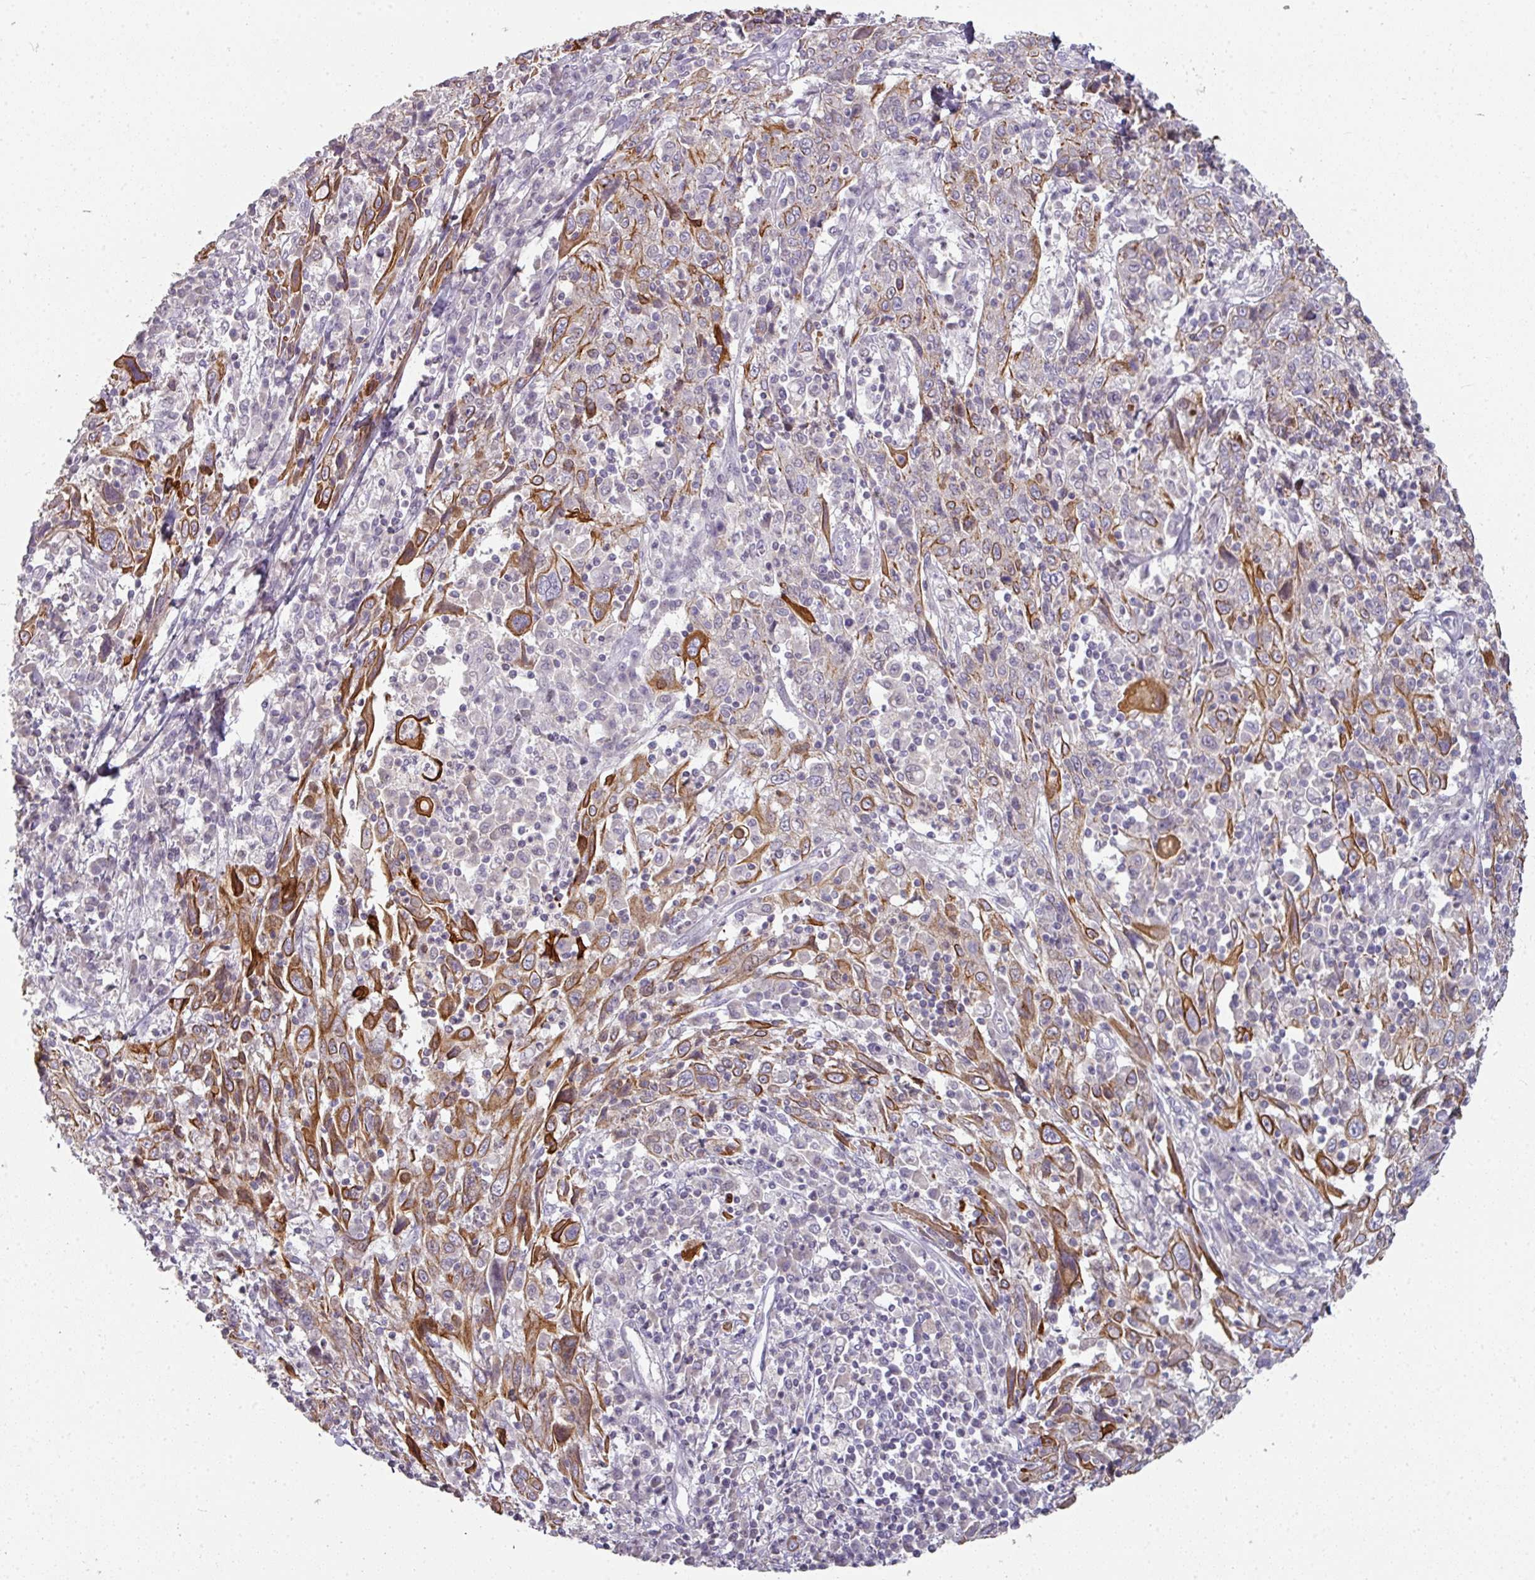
{"staining": {"intensity": "strong", "quantity": "25%-75%", "location": "cytoplasmic/membranous"}, "tissue": "cervical cancer", "cell_type": "Tumor cells", "image_type": "cancer", "snomed": [{"axis": "morphology", "description": "Squamous cell carcinoma, NOS"}, {"axis": "topography", "description": "Cervix"}], "caption": "IHC of cervical cancer demonstrates high levels of strong cytoplasmic/membranous staining in about 25%-75% of tumor cells.", "gene": "GTF2H3", "patient": {"sex": "female", "age": 46}}